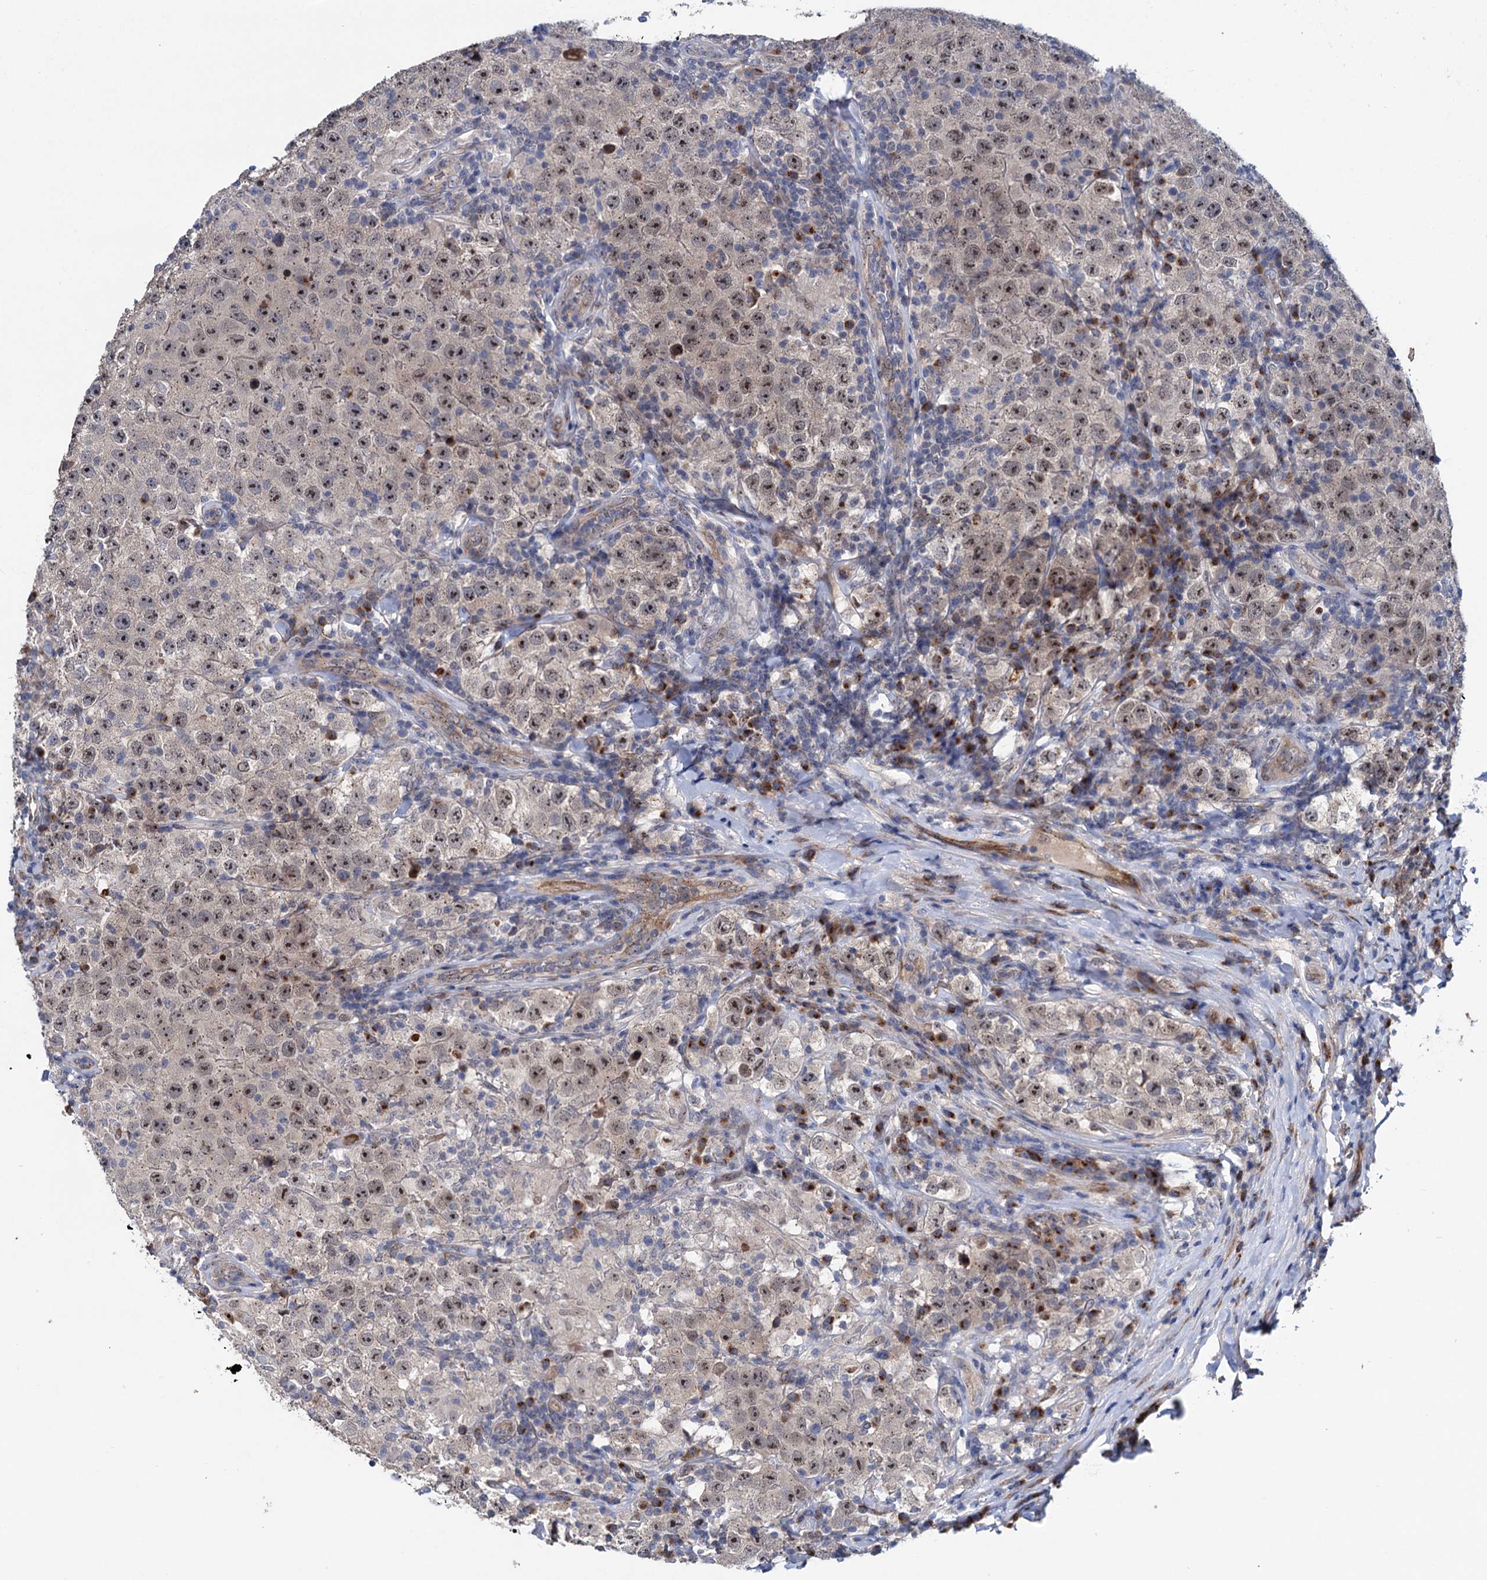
{"staining": {"intensity": "moderate", "quantity": "25%-75%", "location": "nuclear"}, "tissue": "testis cancer", "cell_type": "Tumor cells", "image_type": "cancer", "snomed": [{"axis": "morphology", "description": "Normal tissue, NOS"}, {"axis": "morphology", "description": "Urothelial carcinoma, High grade"}, {"axis": "morphology", "description": "Seminoma, NOS"}, {"axis": "morphology", "description": "Carcinoma, Embryonal, NOS"}, {"axis": "topography", "description": "Urinary bladder"}, {"axis": "topography", "description": "Testis"}], "caption": "Testis cancer stained for a protein (brown) displays moderate nuclear positive positivity in about 25%-75% of tumor cells.", "gene": "EYA4", "patient": {"sex": "male", "age": 41}}